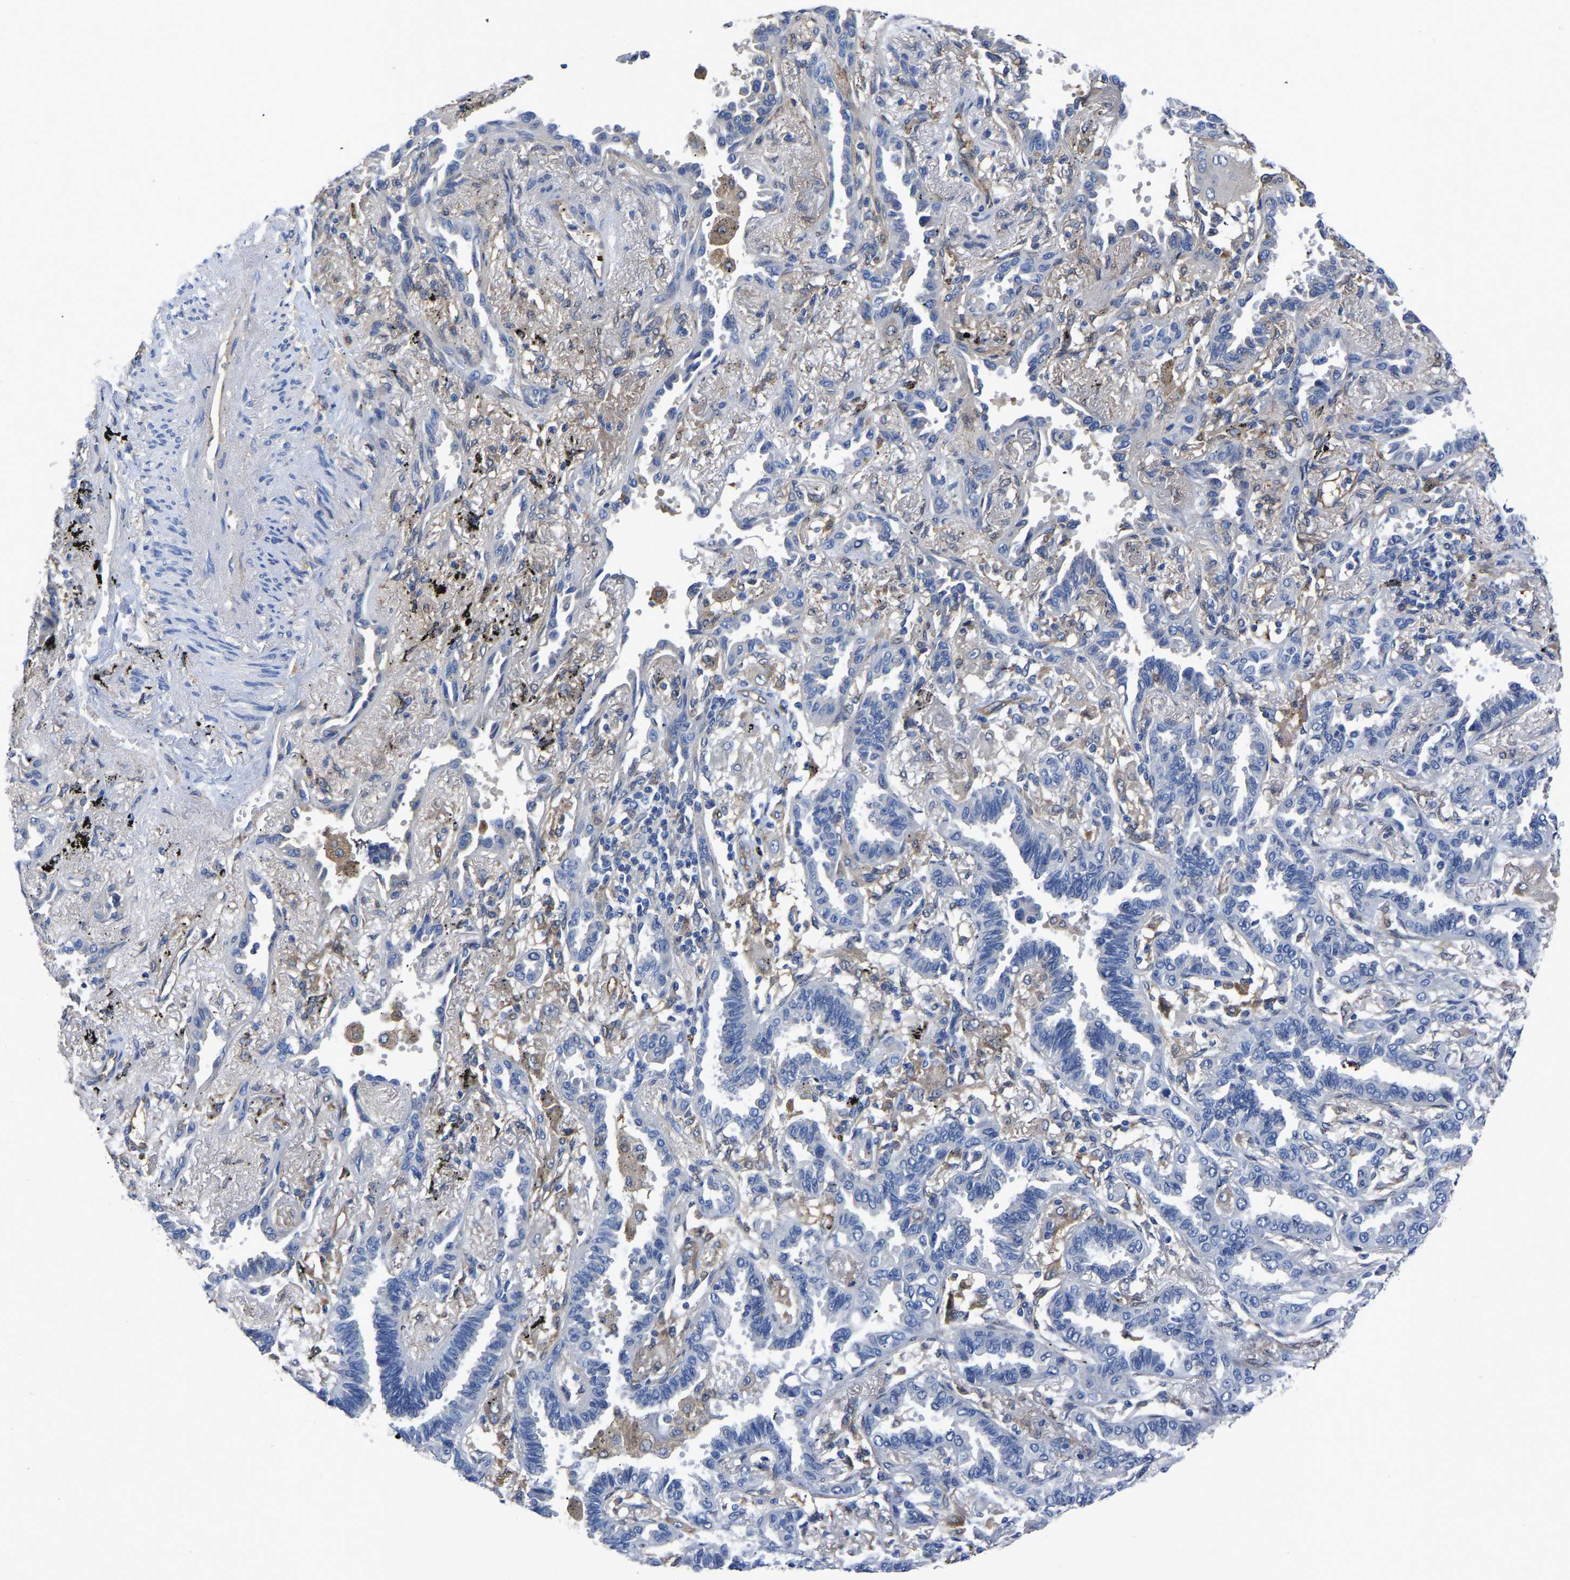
{"staining": {"intensity": "negative", "quantity": "none", "location": "none"}, "tissue": "lung cancer", "cell_type": "Tumor cells", "image_type": "cancer", "snomed": [{"axis": "morphology", "description": "Adenocarcinoma, NOS"}, {"axis": "topography", "description": "Lung"}], "caption": "A high-resolution histopathology image shows immunohistochemistry staining of lung cancer (adenocarcinoma), which shows no significant expression in tumor cells. (Stains: DAB immunohistochemistry with hematoxylin counter stain, Microscopy: brightfield microscopy at high magnification).", "gene": "ATG2B", "patient": {"sex": "male", "age": 59}}